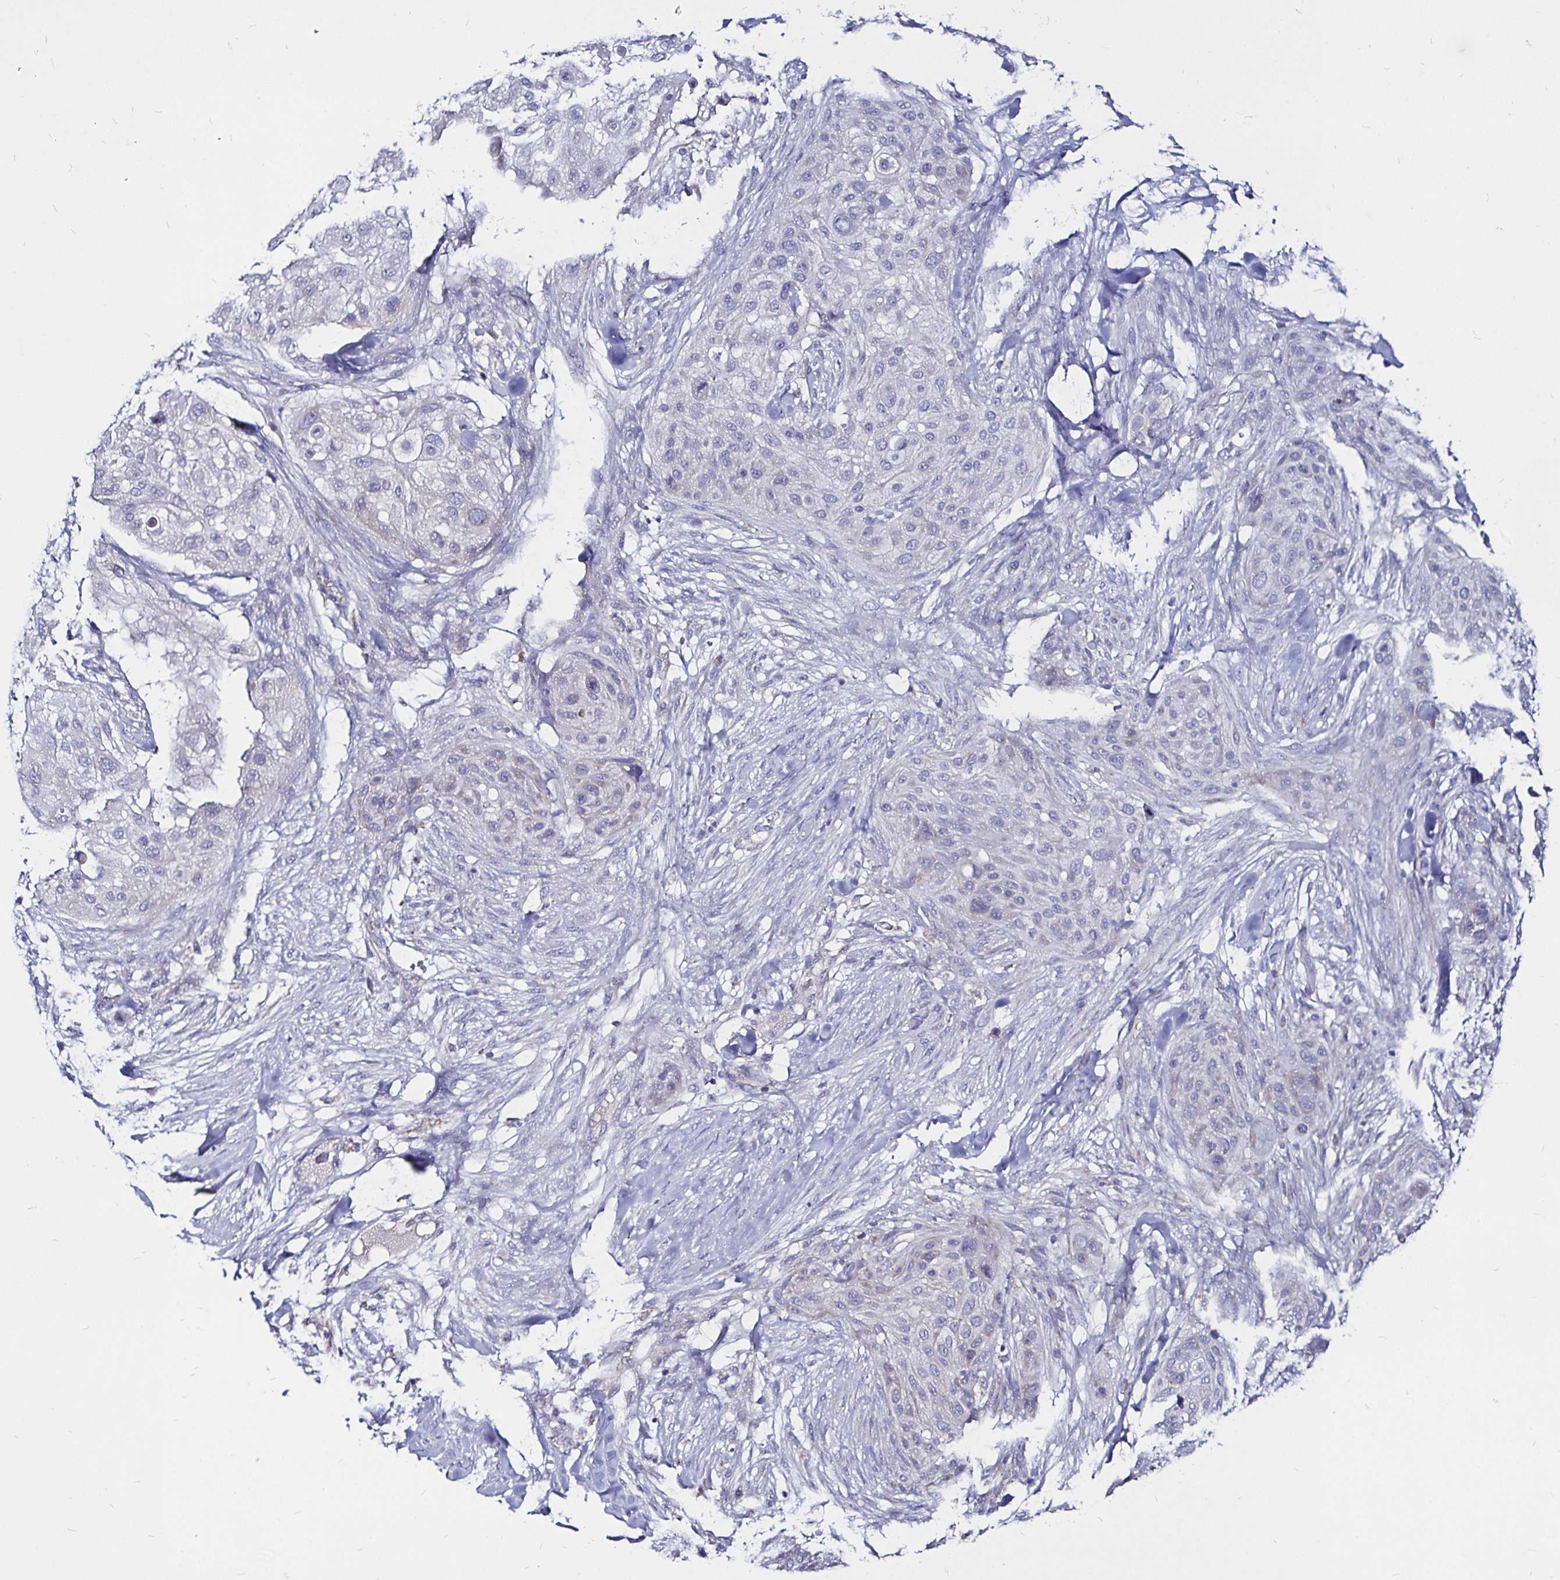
{"staining": {"intensity": "negative", "quantity": "none", "location": "none"}, "tissue": "skin cancer", "cell_type": "Tumor cells", "image_type": "cancer", "snomed": [{"axis": "morphology", "description": "Squamous cell carcinoma, NOS"}, {"axis": "topography", "description": "Skin"}], "caption": "Immunohistochemistry (IHC) histopathology image of skin cancer stained for a protein (brown), which reveals no staining in tumor cells.", "gene": "PGAM2", "patient": {"sex": "female", "age": 87}}